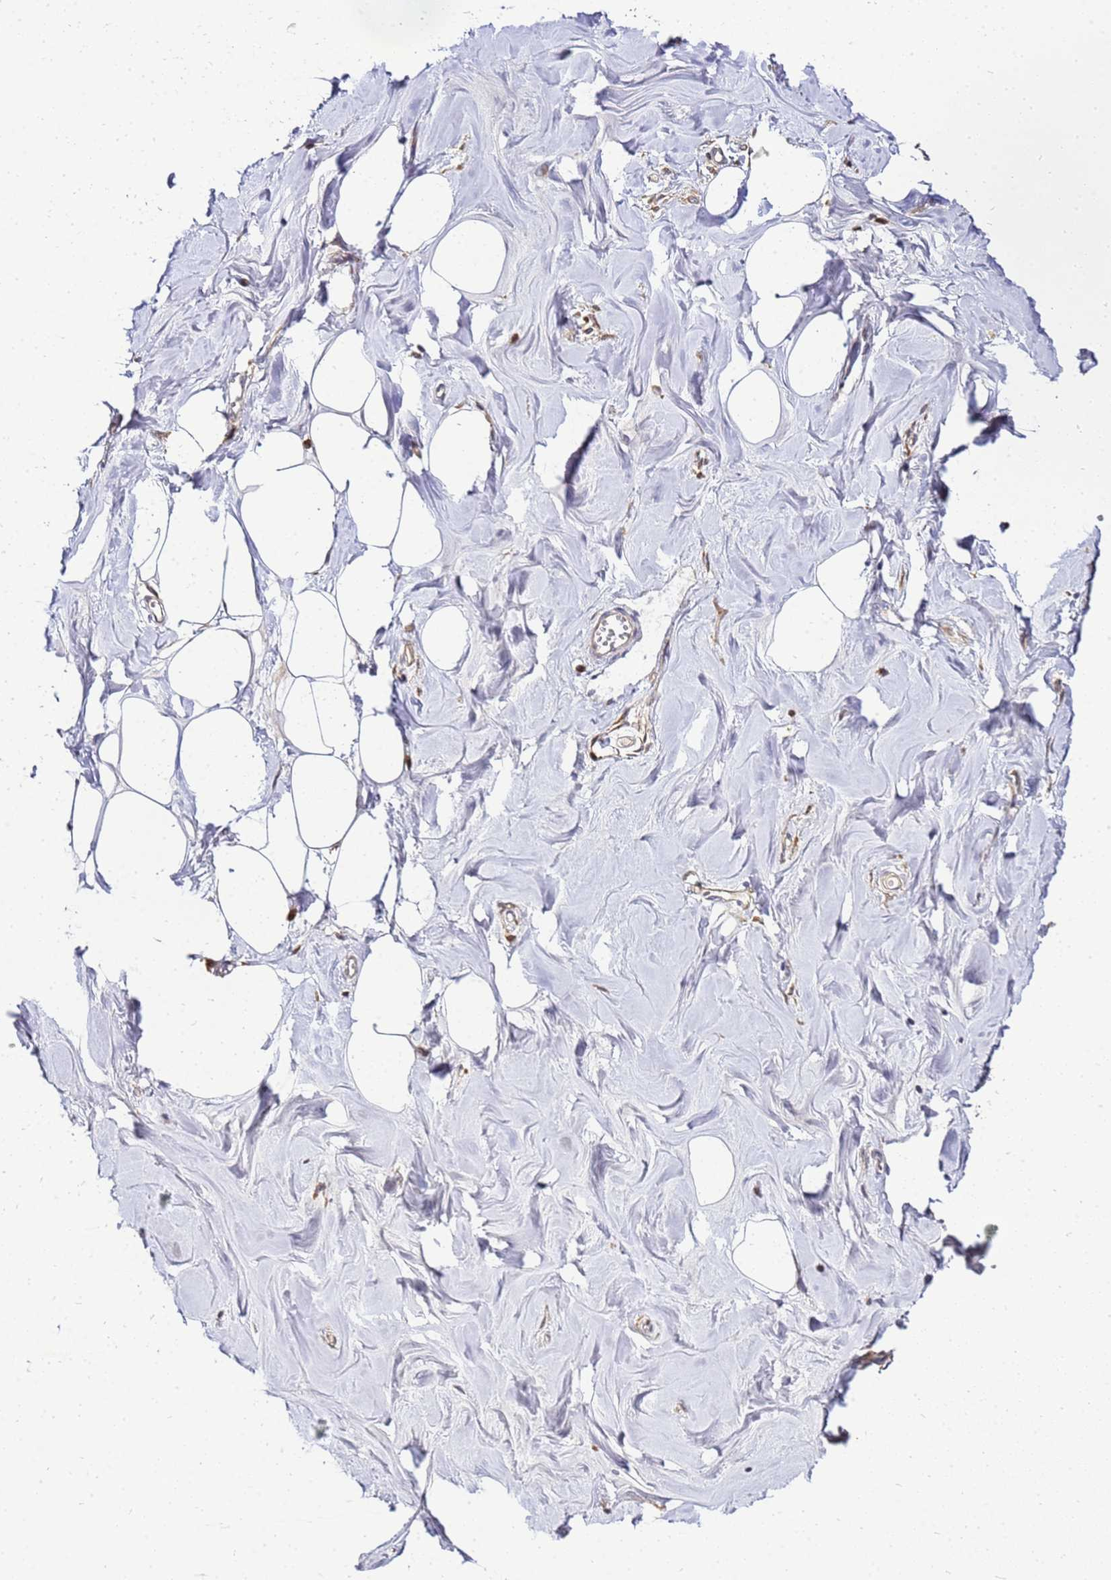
{"staining": {"intensity": "negative", "quantity": "none", "location": "none"}, "tissue": "breast", "cell_type": "Adipocytes", "image_type": "normal", "snomed": [{"axis": "morphology", "description": "Normal tissue, NOS"}, {"axis": "topography", "description": "Breast"}], "caption": "Histopathology image shows no significant protein positivity in adipocytes of unremarkable breast.", "gene": "ADPGK", "patient": {"sex": "female", "age": 27}}